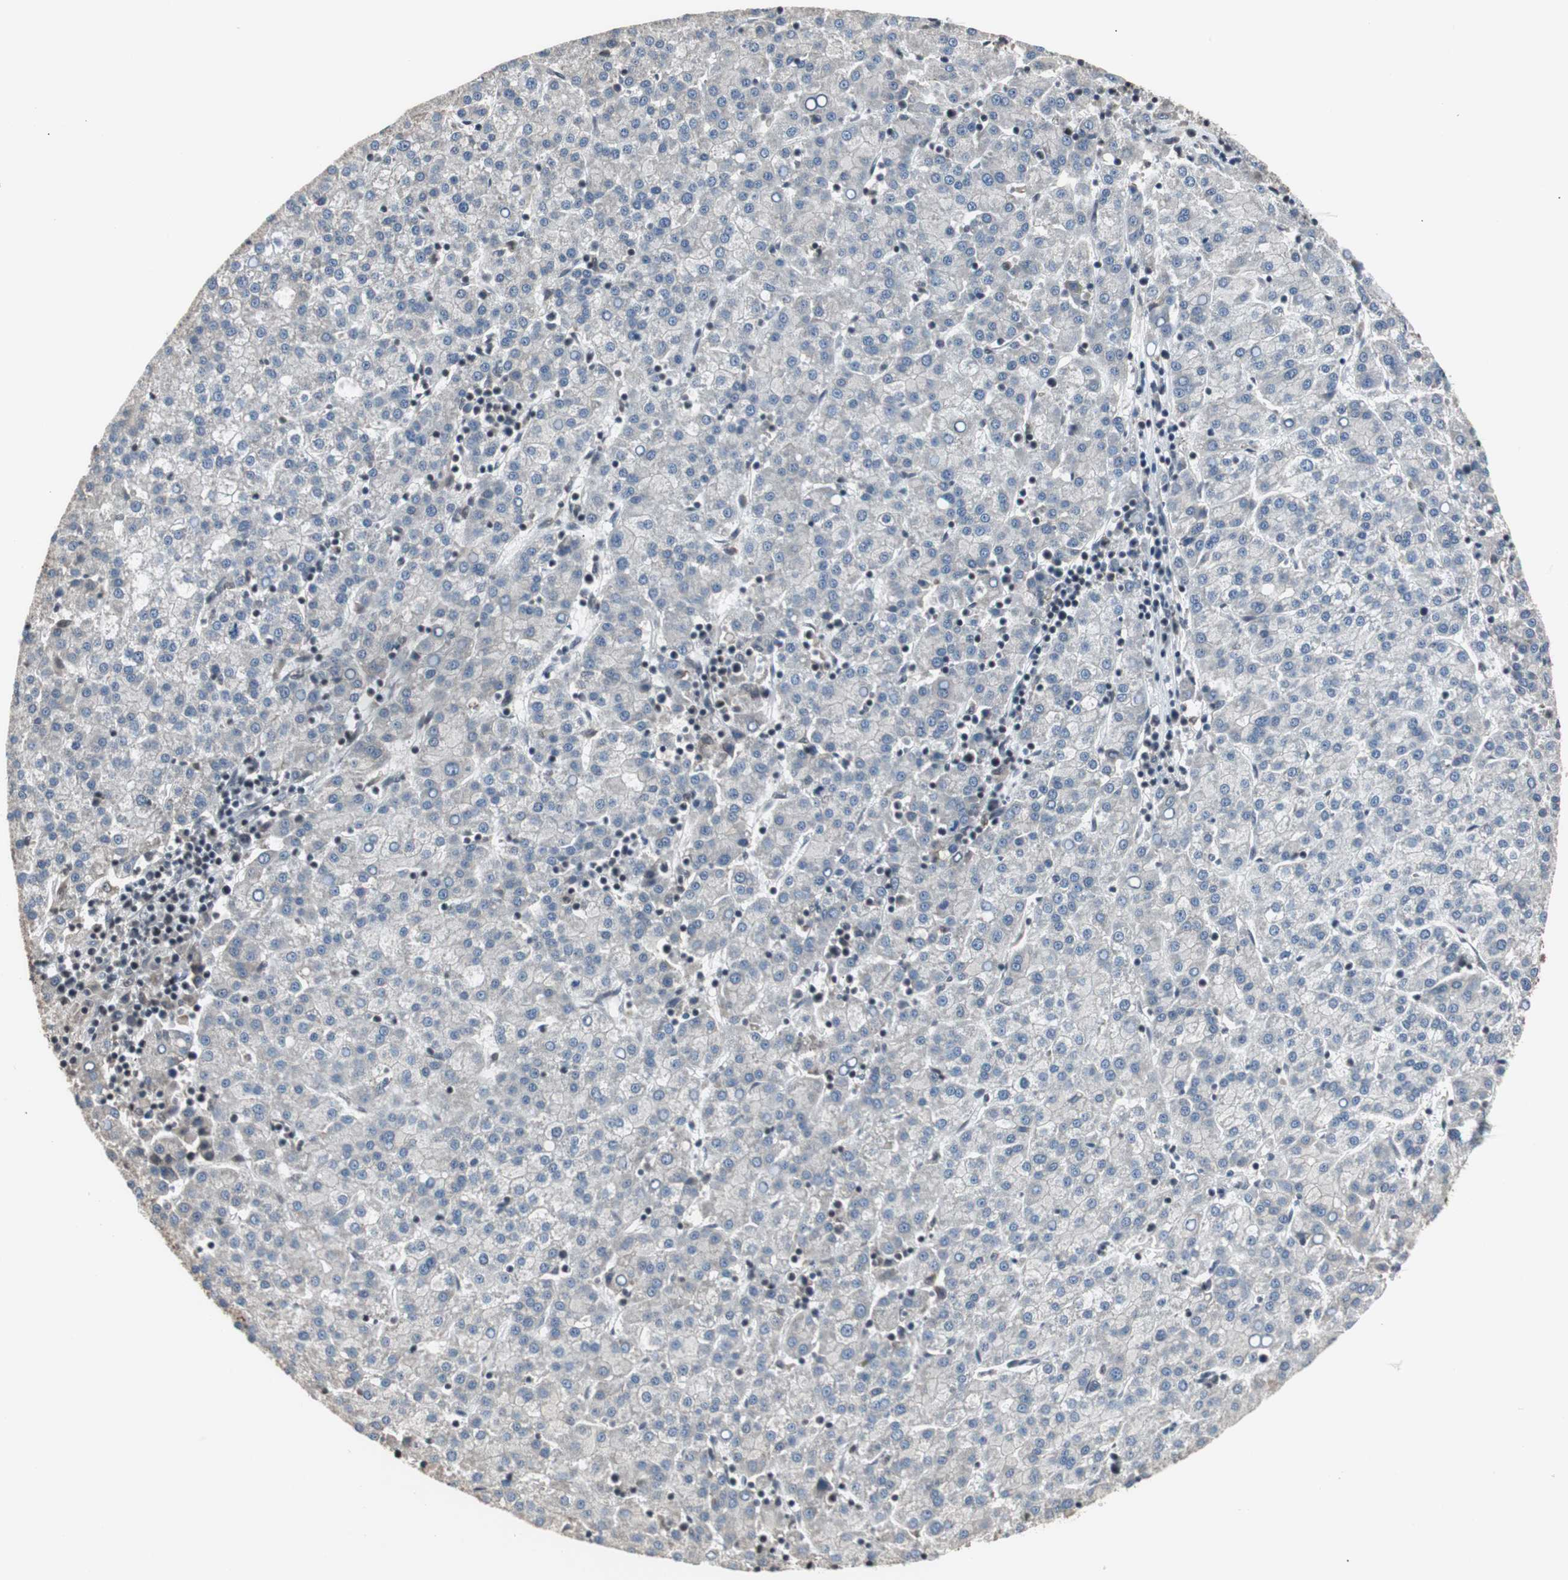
{"staining": {"intensity": "negative", "quantity": "none", "location": "none"}, "tissue": "liver cancer", "cell_type": "Tumor cells", "image_type": "cancer", "snomed": [{"axis": "morphology", "description": "Carcinoma, Hepatocellular, NOS"}, {"axis": "topography", "description": "Liver"}], "caption": "High power microscopy micrograph of an immunohistochemistry image of hepatocellular carcinoma (liver), revealing no significant positivity in tumor cells.", "gene": "TERF2IP", "patient": {"sex": "female", "age": 58}}